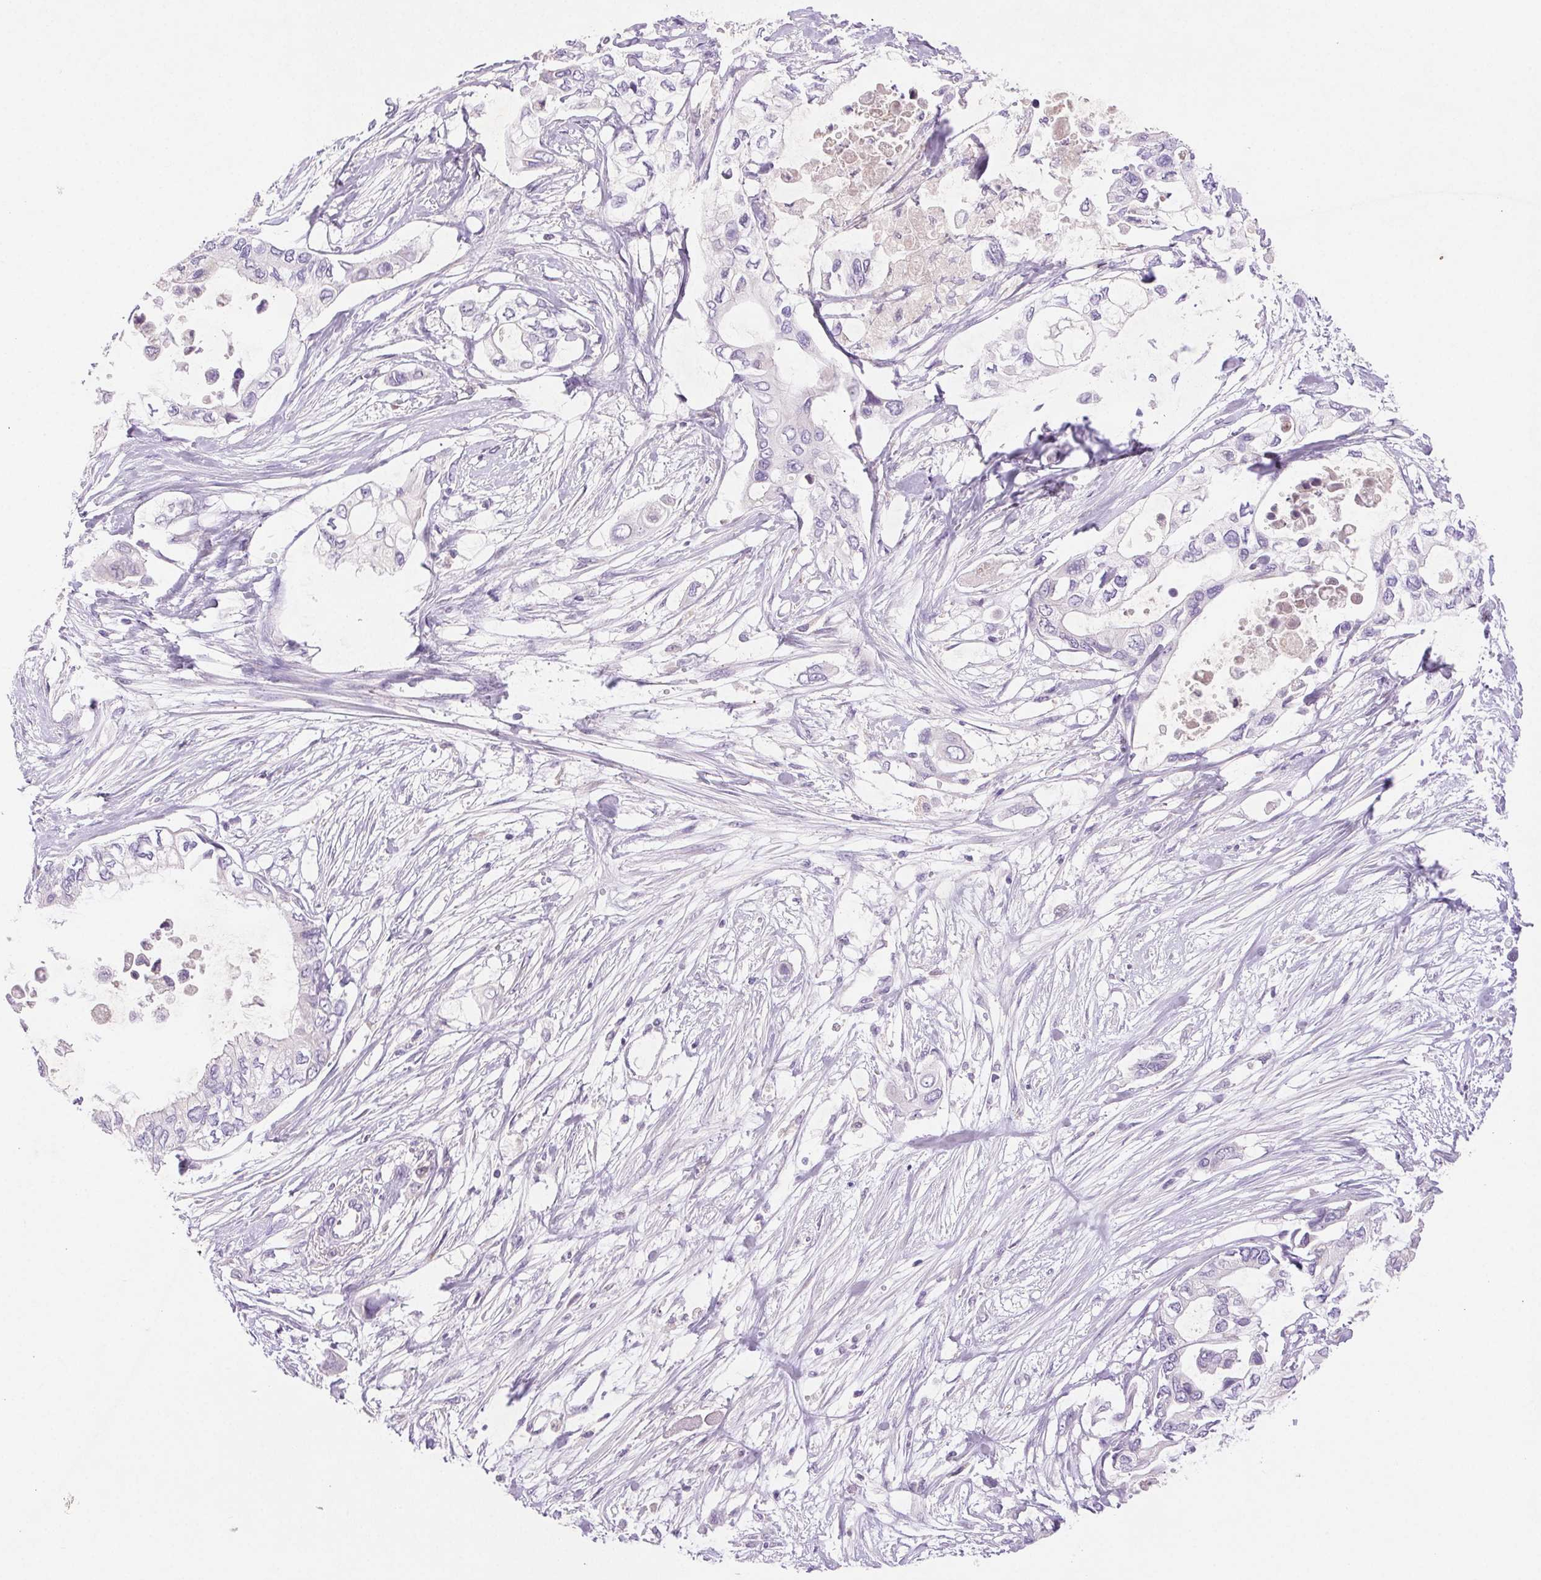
{"staining": {"intensity": "negative", "quantity": "none", "location": "none"}, "tissue": "pancreatic cancer", "cell_type": "Tumor cells", "image_type": "cancer", "snomed": [{"axis": "morphology", "description": "Adenocarcinoma, NOS"}, {"axis": "topography", "description": "Pancreas"}], "caption": "A photomicrograph of human pancreatic adenocarcinoma is negative for staining in tumor cells.", "gene": "ARHGAP11B", "patient": {"sex": "female", "age": 63}}